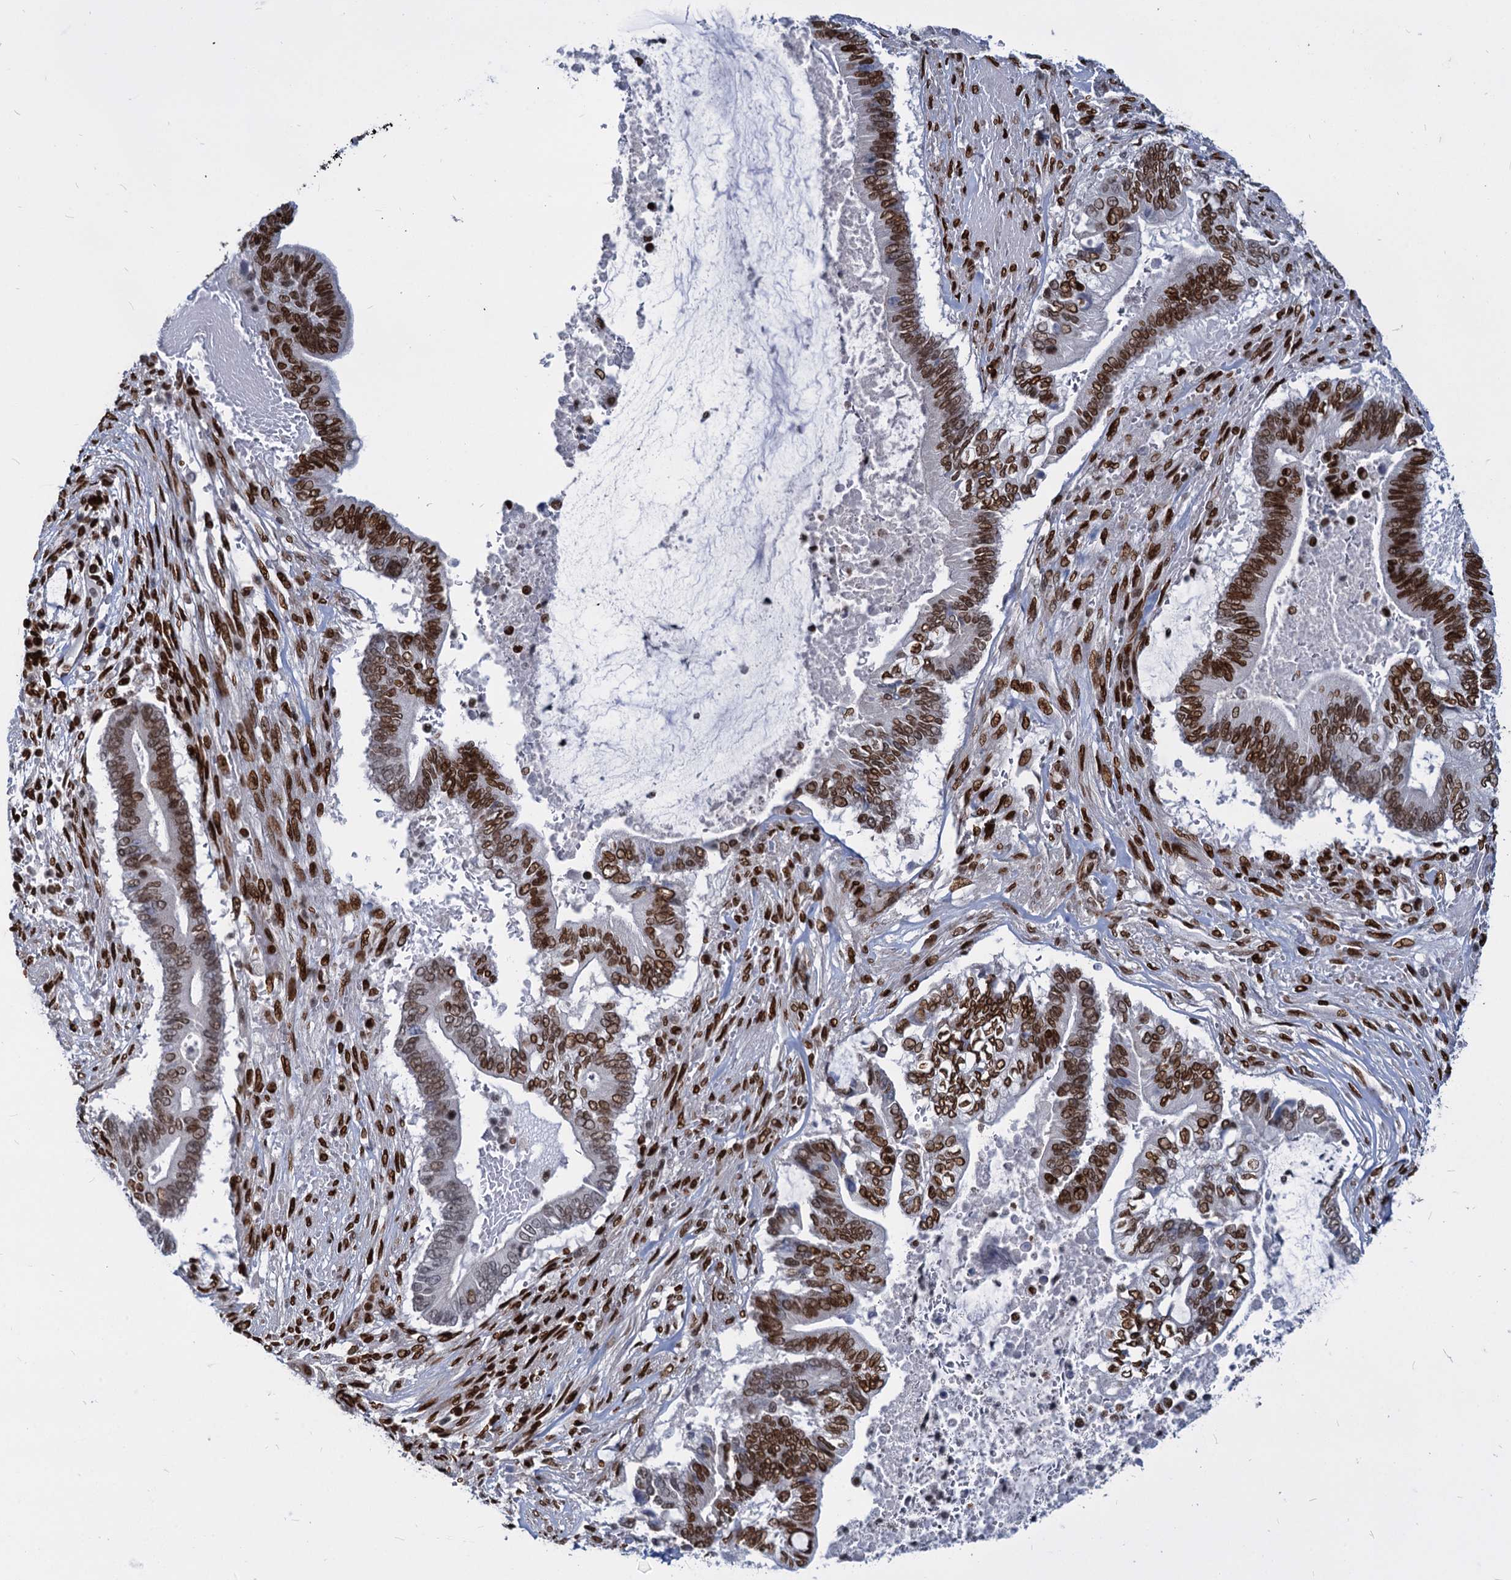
{"staining": {"intensity": "strong", "quantity": ">75%", "location": "nuclear"}, "tissue": "pancreatic cancer", "cell_type": "Tumor cells", "image_type": "cancer", "snomed": [{"axis": "morphology", "description": "Adenocarcinoma, NOS"}, {"axis": "topography", "description": "Pancreas"}], "caption": "DAB immunohistochemical staining of pancreatic adenocarcinoma exhibits strong nuclear protein staining in about >75% of tumor cells. (DAB IHC with brightfield microscopy, high magnification).", "gene": "MECP2", "patient": {"sex": "male", "age": 68}}